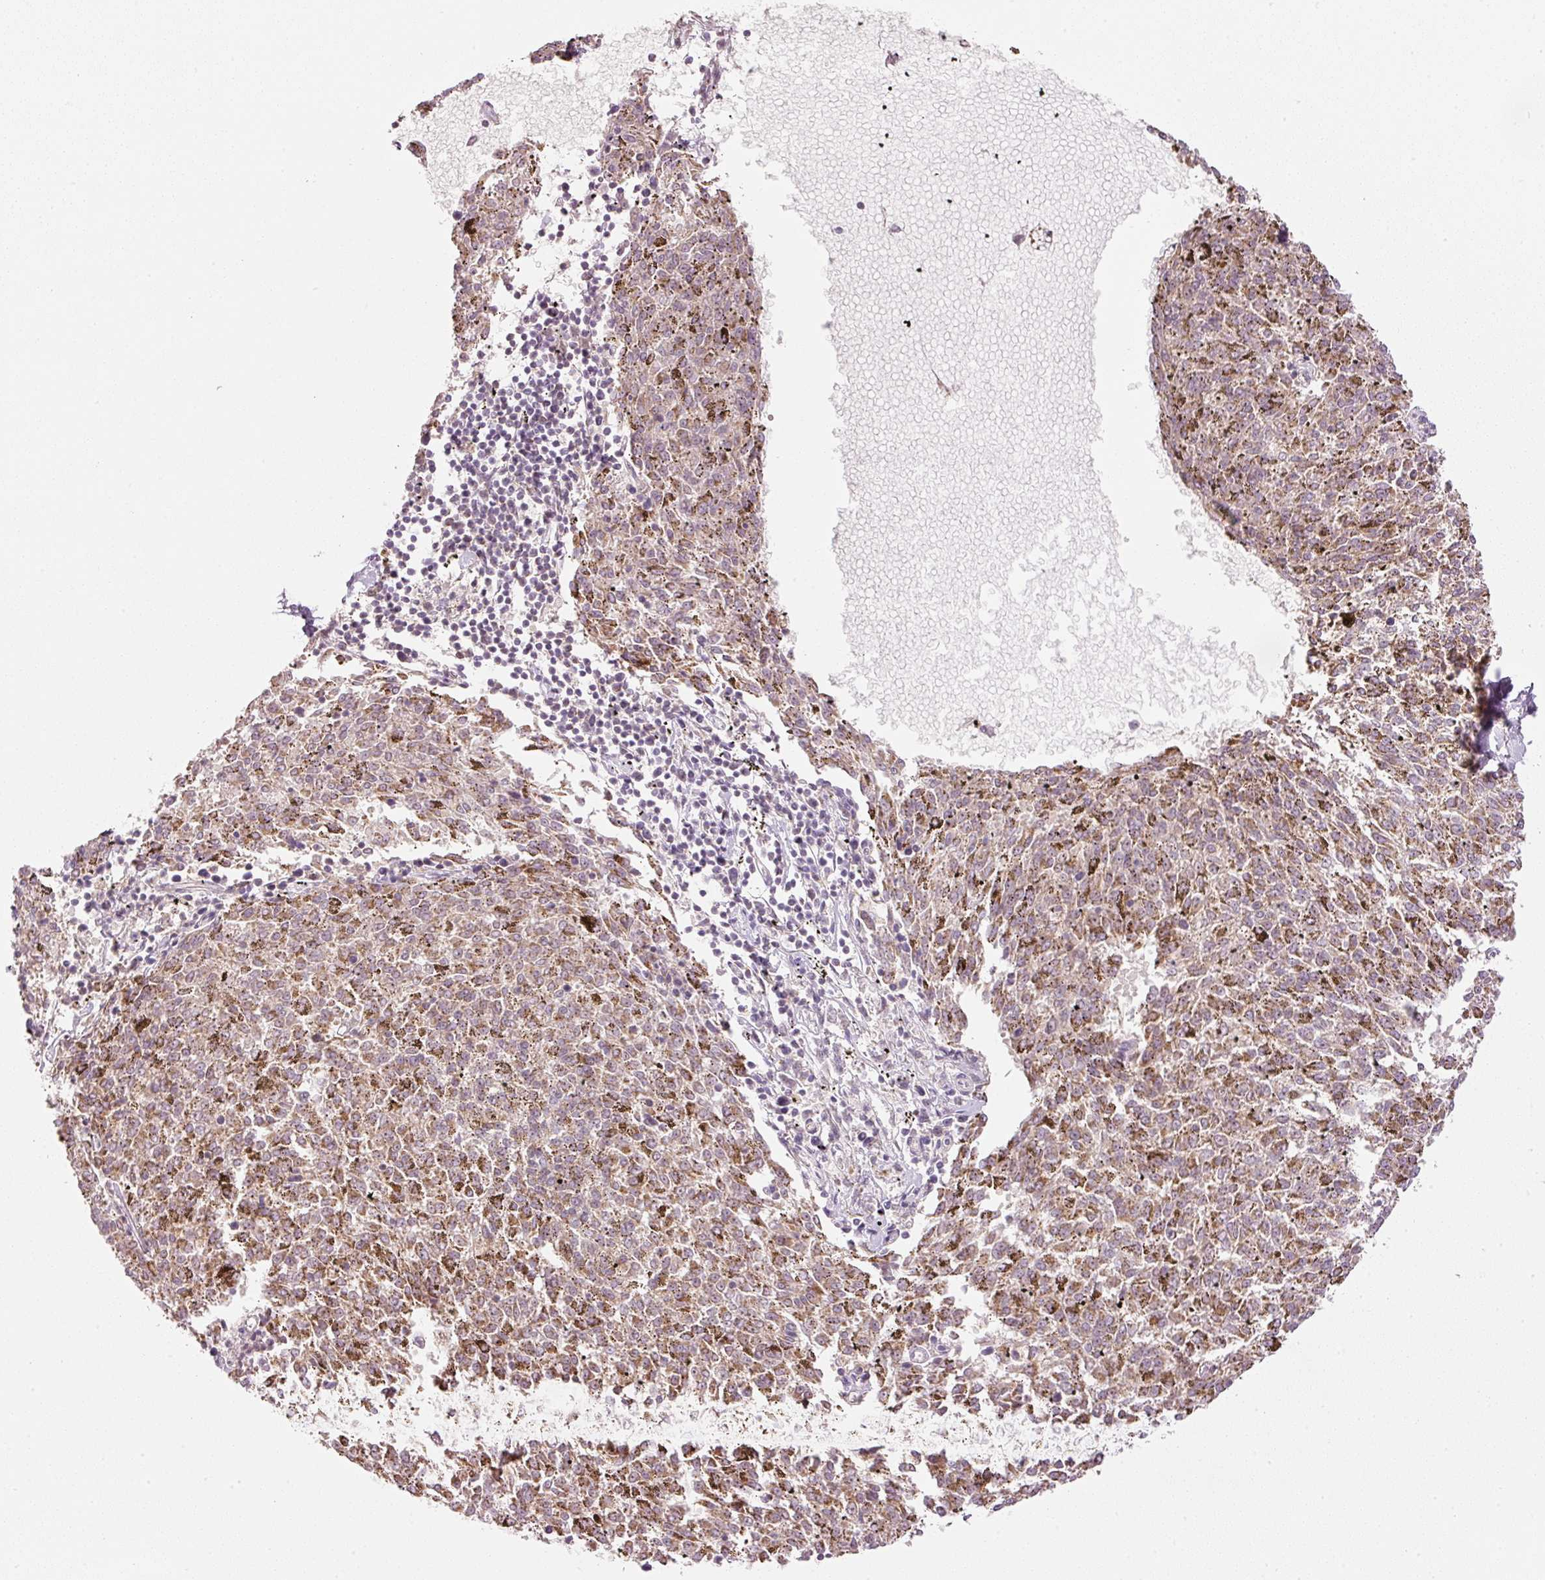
{"staining": {"intensity": "weak", "quantity": ">75%", "location": "cytoplasmic/membranous"}, "tissue": "melanoma", "cell_type": "Tumor cells", "image_type": "cancer", "snomed": [{"axis": "morphology", "description": "Malignant melanoma, NOS"}, {"axis": "topography", "description": "Skin"}], "caption": "A high-resolution micrograph shows immunohistochemistry (IHC) staining of malignant melanoma, which shows weak cytoplasmic/membranous expression in about >75% of tumor cells.", "gene": "CDC20B", "patient": {"sex": "female", "age": 72}}